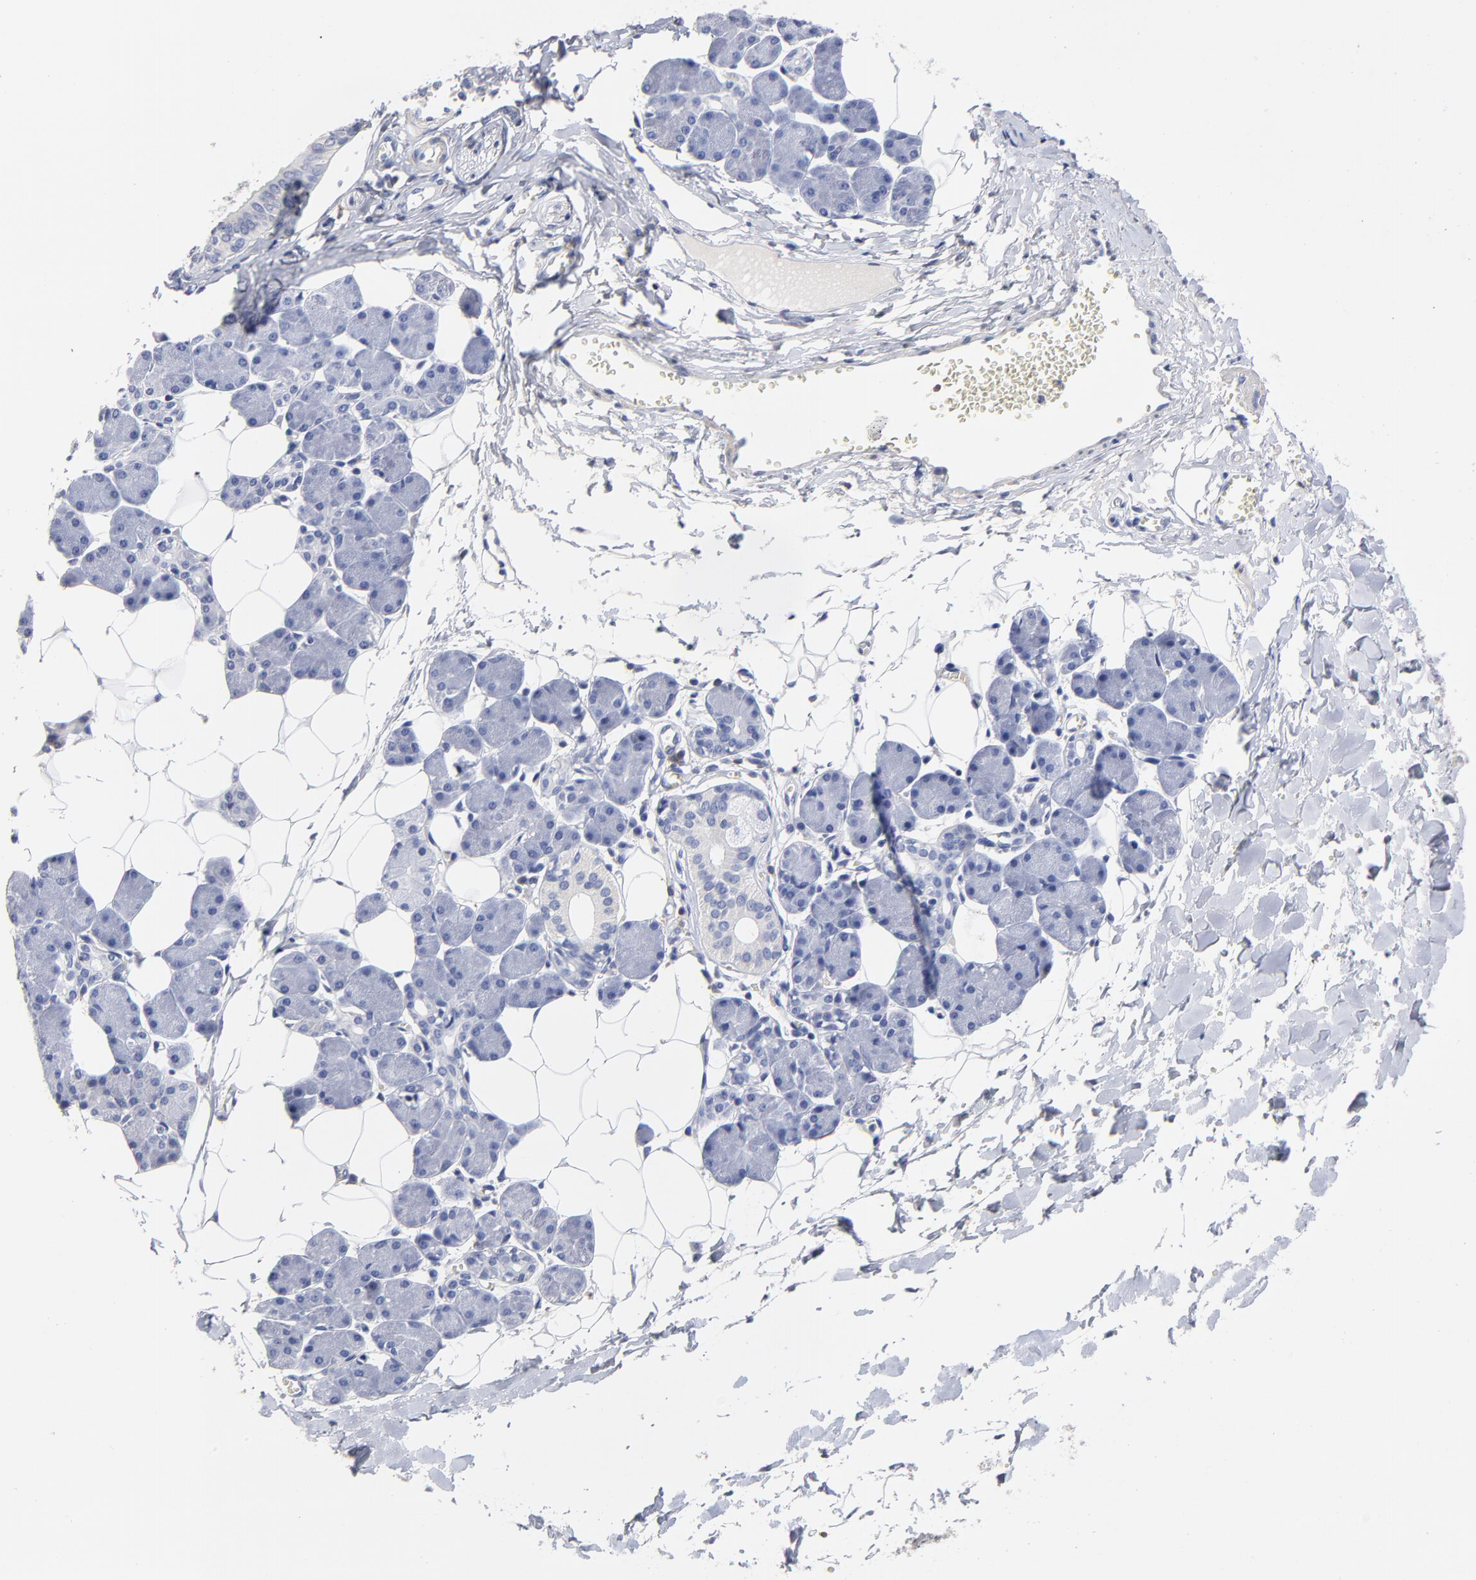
{"staining": {"intensity": "negative", "quantity": "none", "location": "none"}, "tissue": "salivary gland", "cell_type": "Glandular cells", "image_type": "normal", "snomed": [{"axis": "morphology", "description": "Normal tissue, NOS"}, {"axis": "morphology", "description": "Adenoma, NOS"}, {"axis": "topography", "description": "Salivary gland"}], "caption": "This is an IHC photomicrograph of unremarkable human salivary gland. There is no positivity in glandular cells.", "gene": "TRAT1", "patient": {"sex": "female", "age": 32}}